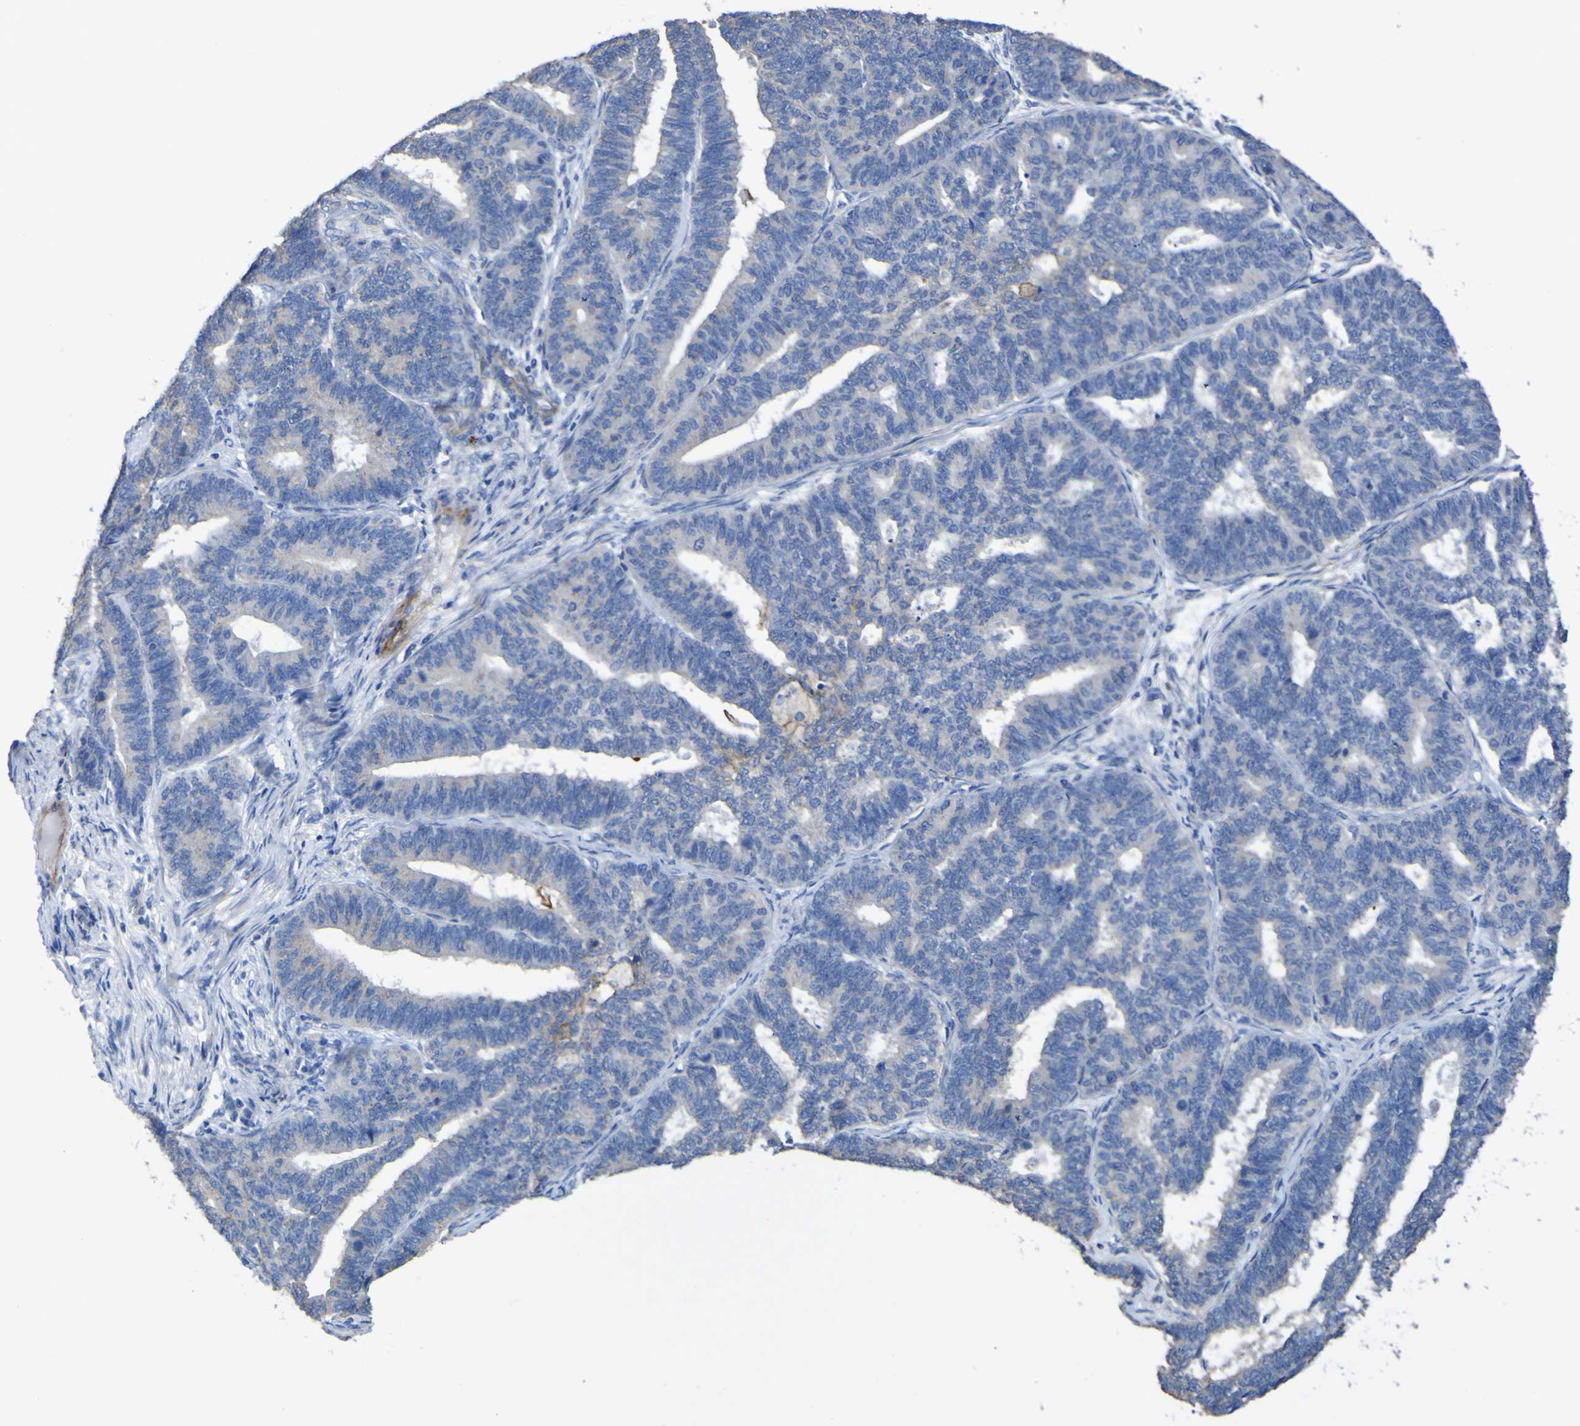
{"staining": {"intensity": "negative", "quantity": "none", "location": "none"}, "tissue": "endometrial cancer", "cell_type": "Tumor cells", "image_type": "cancer", "snomed": [{"axis": "morphology", "description": "Adenocarcinoma, NOS"}, {"axis": "topography", "description": "Endometrium"}], "caption": "The immunohistochemistry micrograph has no significant positivity in tumor cells of endometrial adenocarcinoma tissue.", "gene": "AGO4", "patient": {"sex": "female", "age": 70}}